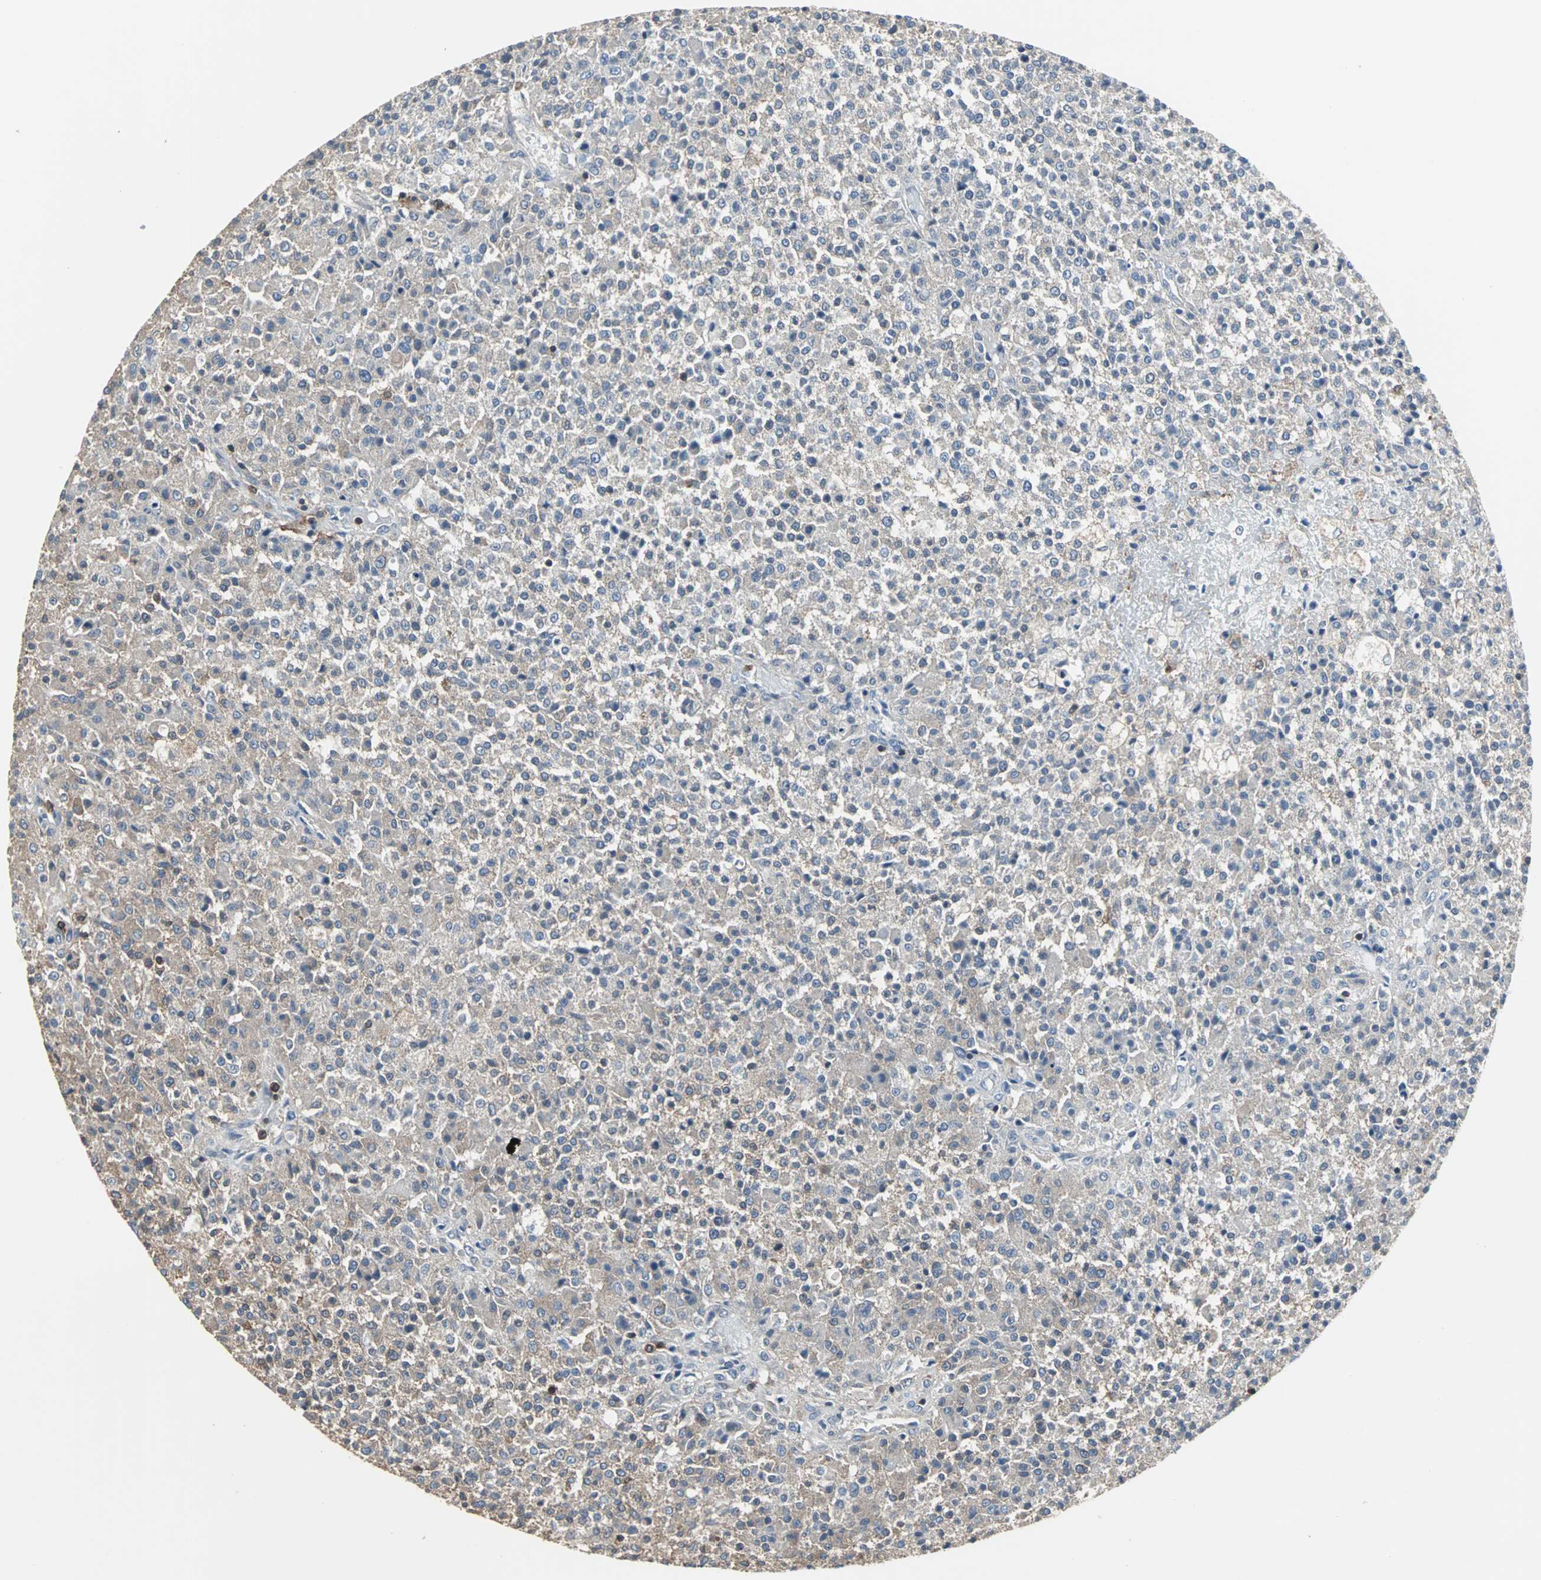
{"staining": {"intensity": "weak", "quantity": "25%-75%", "location": "cytoplasmic/membranous"}, "tissue": "testis cancer", "cell_type": "Tumor cells", "image_type": "cancer", "snomed": [{"axis": "morphology", "description": "Seminoma, NOS"}, {"axis": "topography", "description": "Testis"}], "caption": "Immunohistochemistry of testis cancer (seminoma) reveals low levels of weak cytoplasmic/membranous positivity in approximately 25%-75% of tumor cells. (brown staining indicates protein expression, while blue staining denotes nuclei).", "gene": "LRRFIP1", "patient": {"sex": "male", "age": 59}}